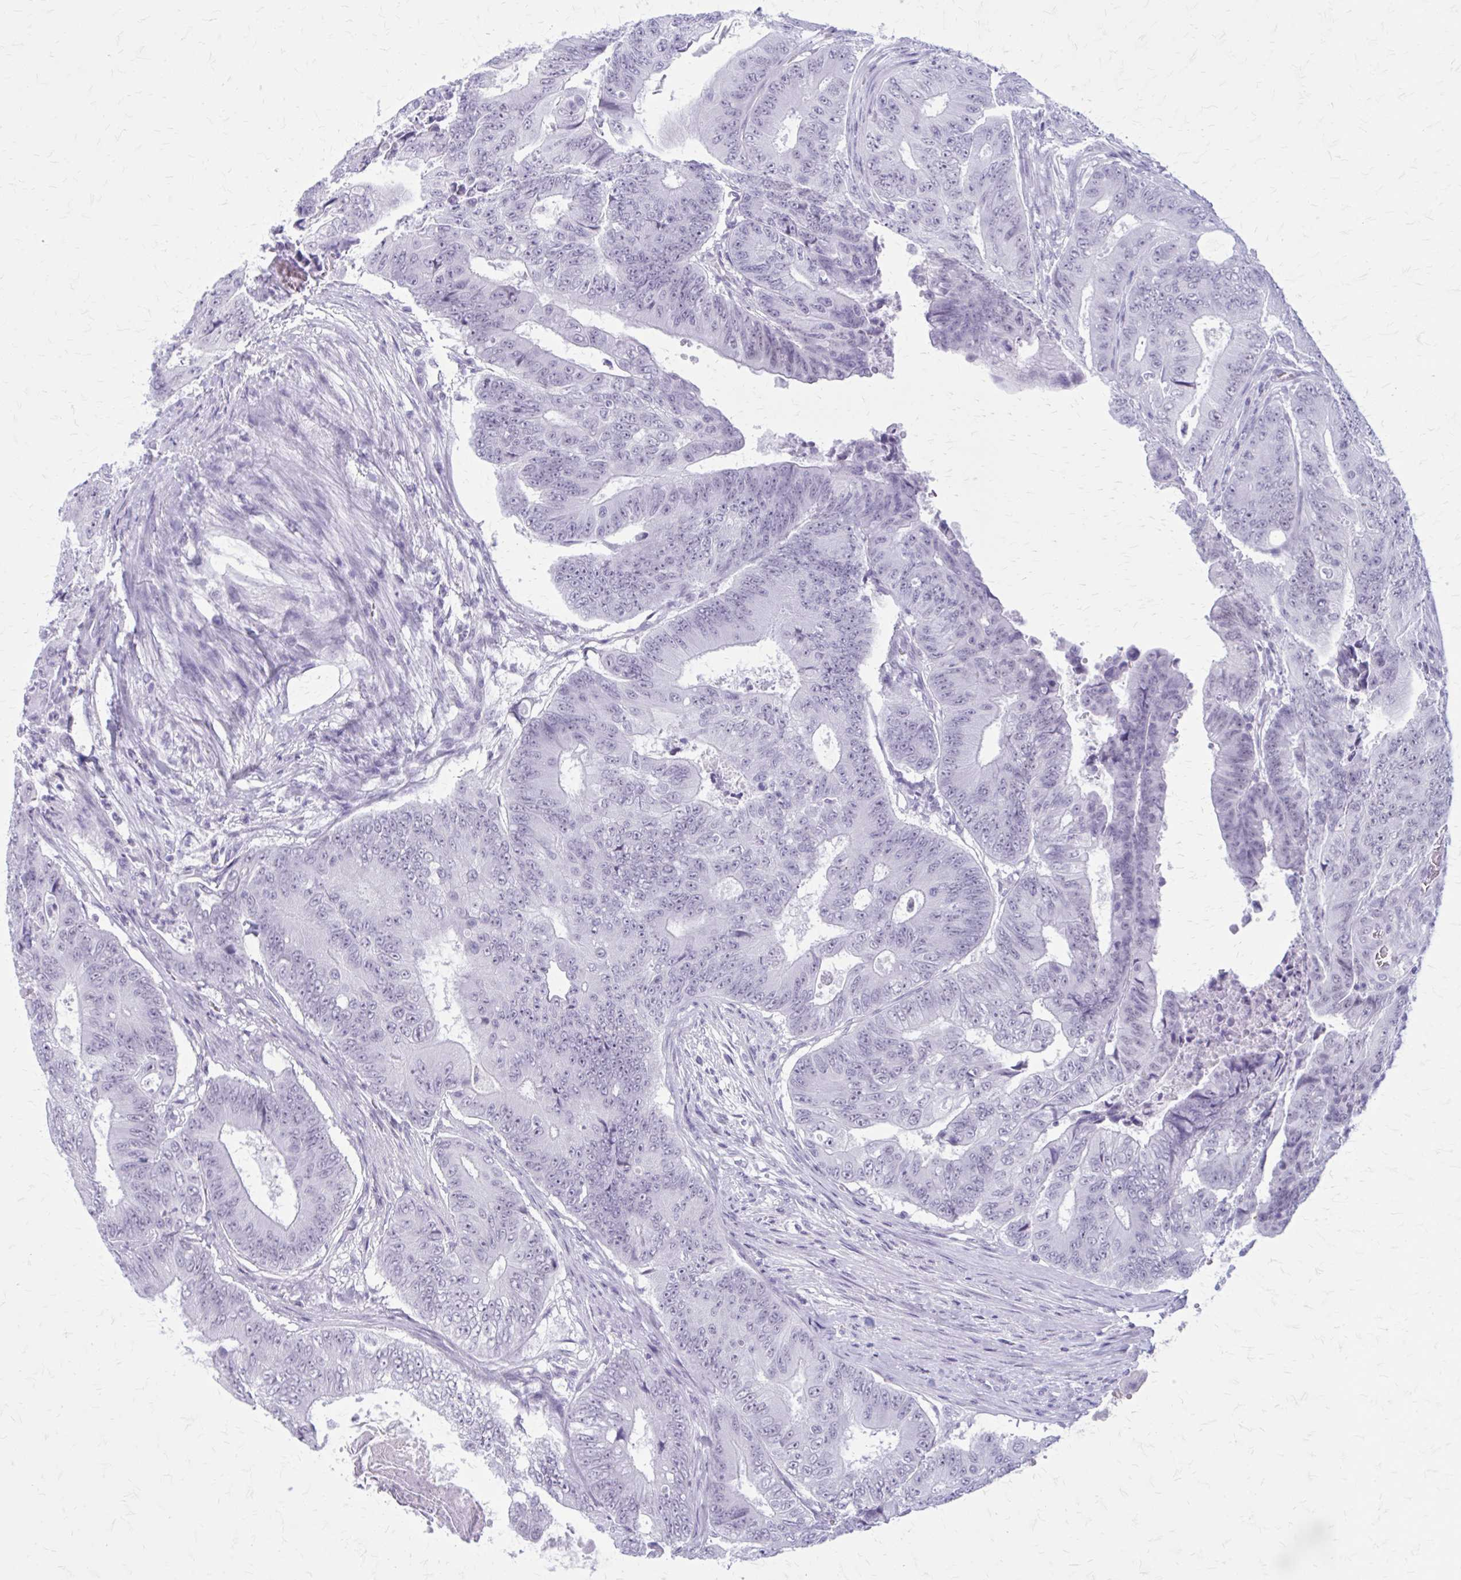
{"staining": {"intensity": "negative", "quantity": "none", "location": "none"}, "tissue": "colorectal cancer", "cell_type": "Tumor cells", "image_type": "cancer", "snomed": [{"axis": "morphology", "description": "Adenocarcinoma, NOS"}, {"axis": "topography", "description": "Colon"}], "caption": "Immunohistochemical staining of colorectal cancer (adenocarcinoma) demonstrates no significant staining in tumor cells.", "gene": "GAD1", "patient": {"sex": "female", "age": 48}}